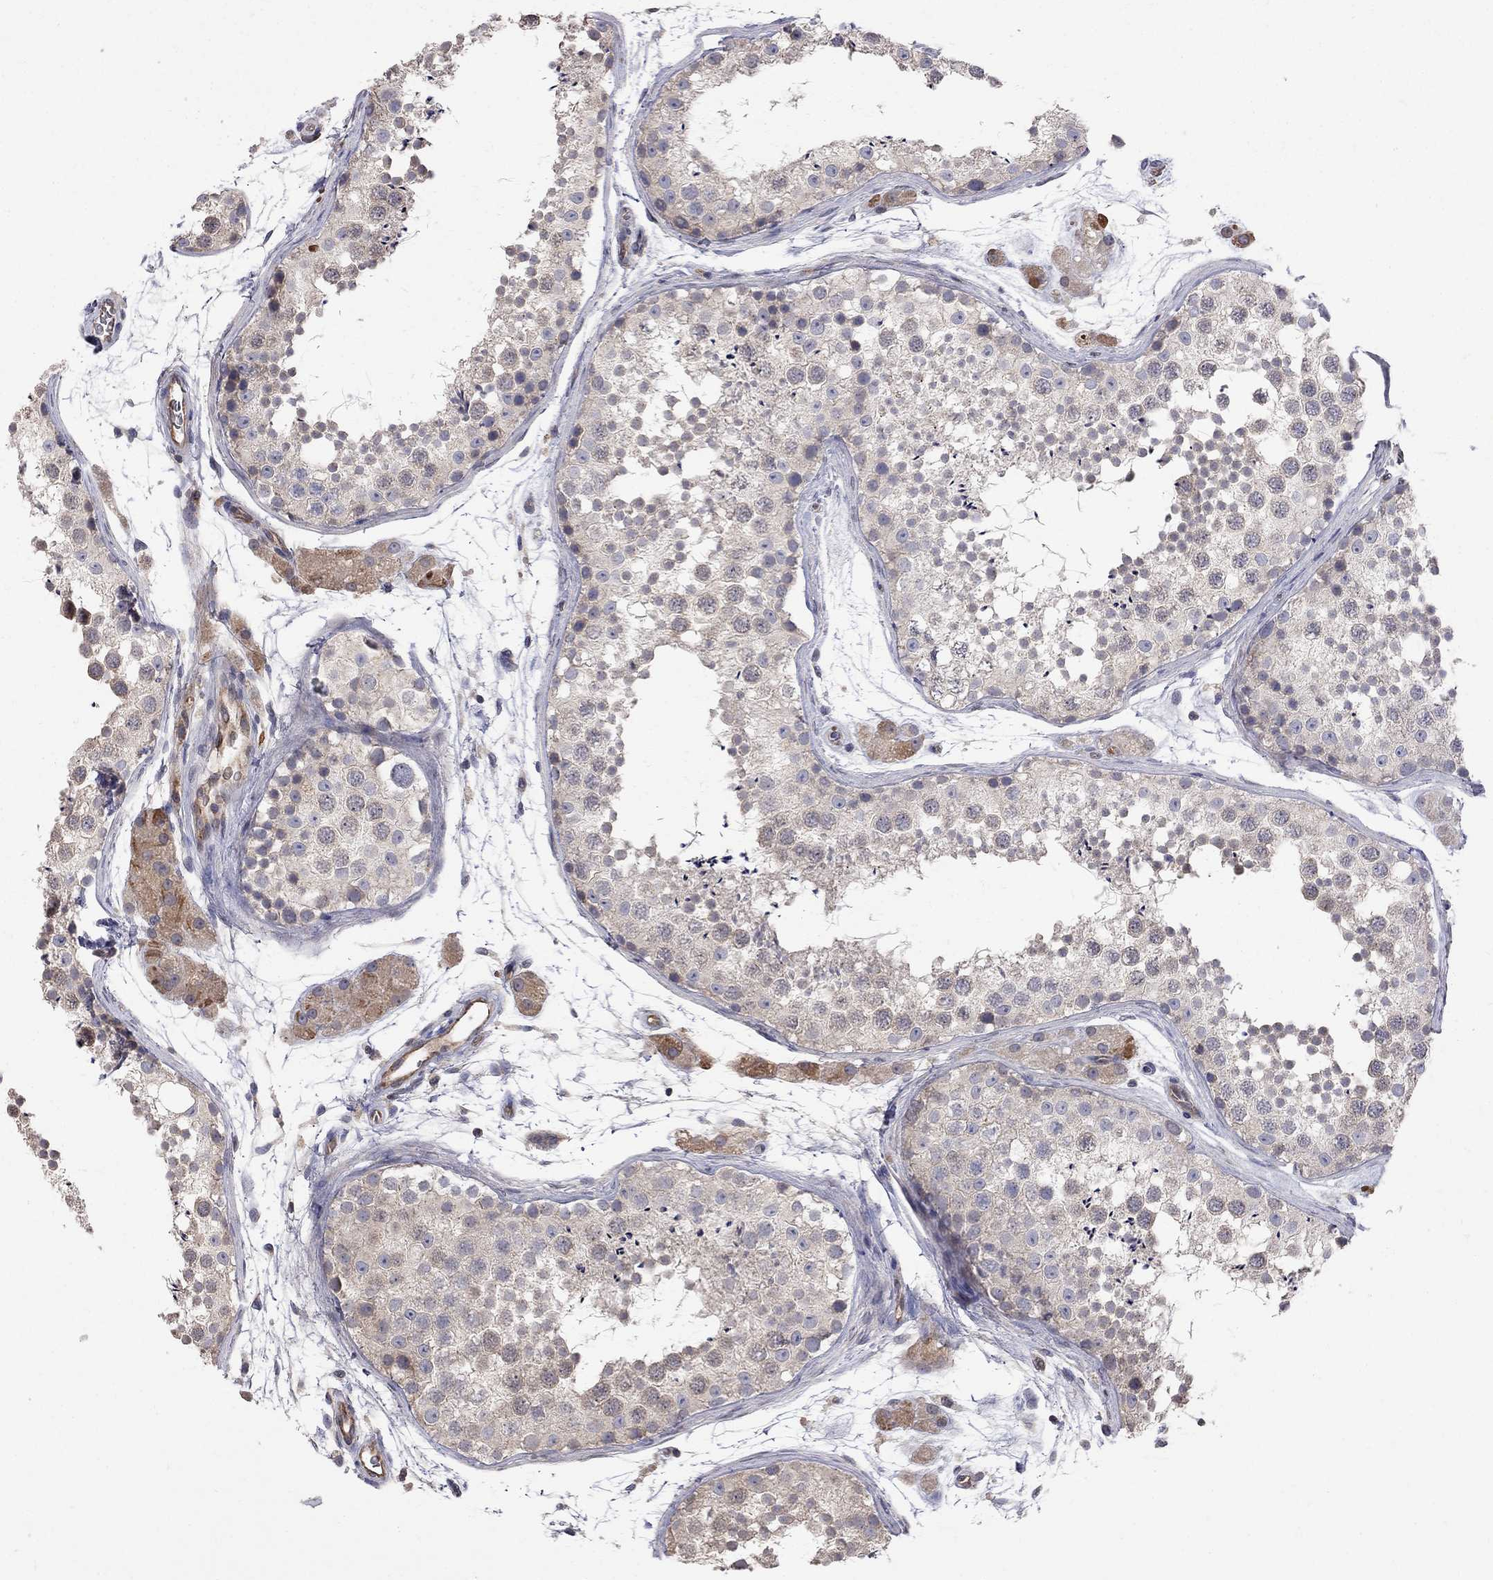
{"staining": {"intensity": "negative", "quantity": "none", "location": "none"}, "tissue": "testis", "cell_type": "Cells in seminiferous ducts", "image_type": "normal", "snomed": [{"axis": "morphology", "description": "Normal tissue, NOS"}, {"axis": "topography", "description": "Testis"}], "caption": "Immunohistochemical staining of unremarkable testis displays no significant positivity in cells in seminiferous ducts.", "gene": "ABI3", "patient": {"sex": "male", "age": 41}}